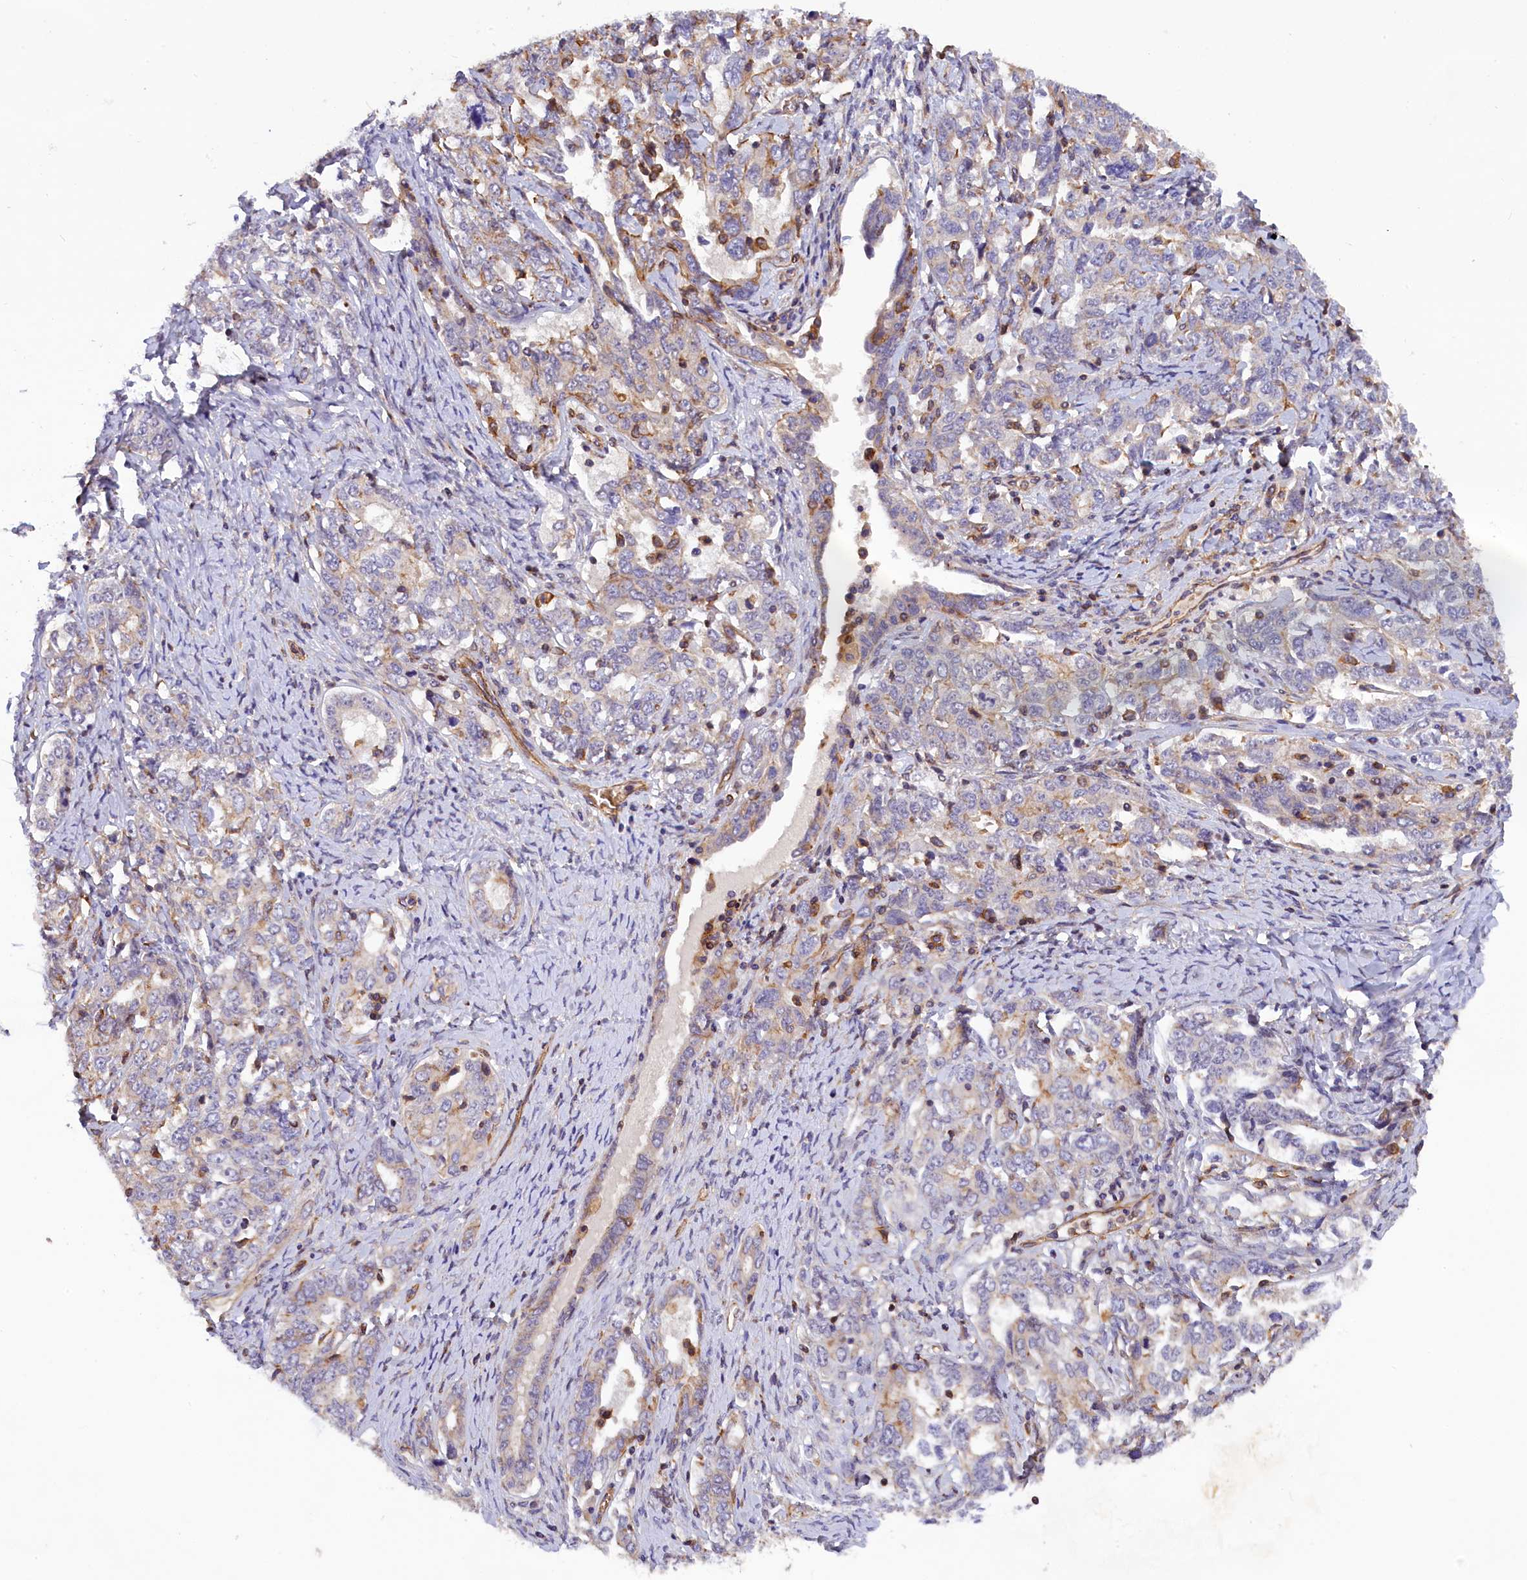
{"staining": {"intensity": "negative", "quantity": "none", "location": "none"}, "tissue": "ovarian cancer", "cell_type": "Tumor cells", "image_type": "cancer", "snomed": [{"axis": "morphology", "description": "Carcinoma, endometroid"}, {"axis": "topography", "description": "Ovary"}], "caption": "This is an immunohistochemistry (IHC) histopathology image of human ovarian cancer. There is no staining in tumor cells.", "gene": "MED20", "patient": {"sex": "female", "age": 62}}